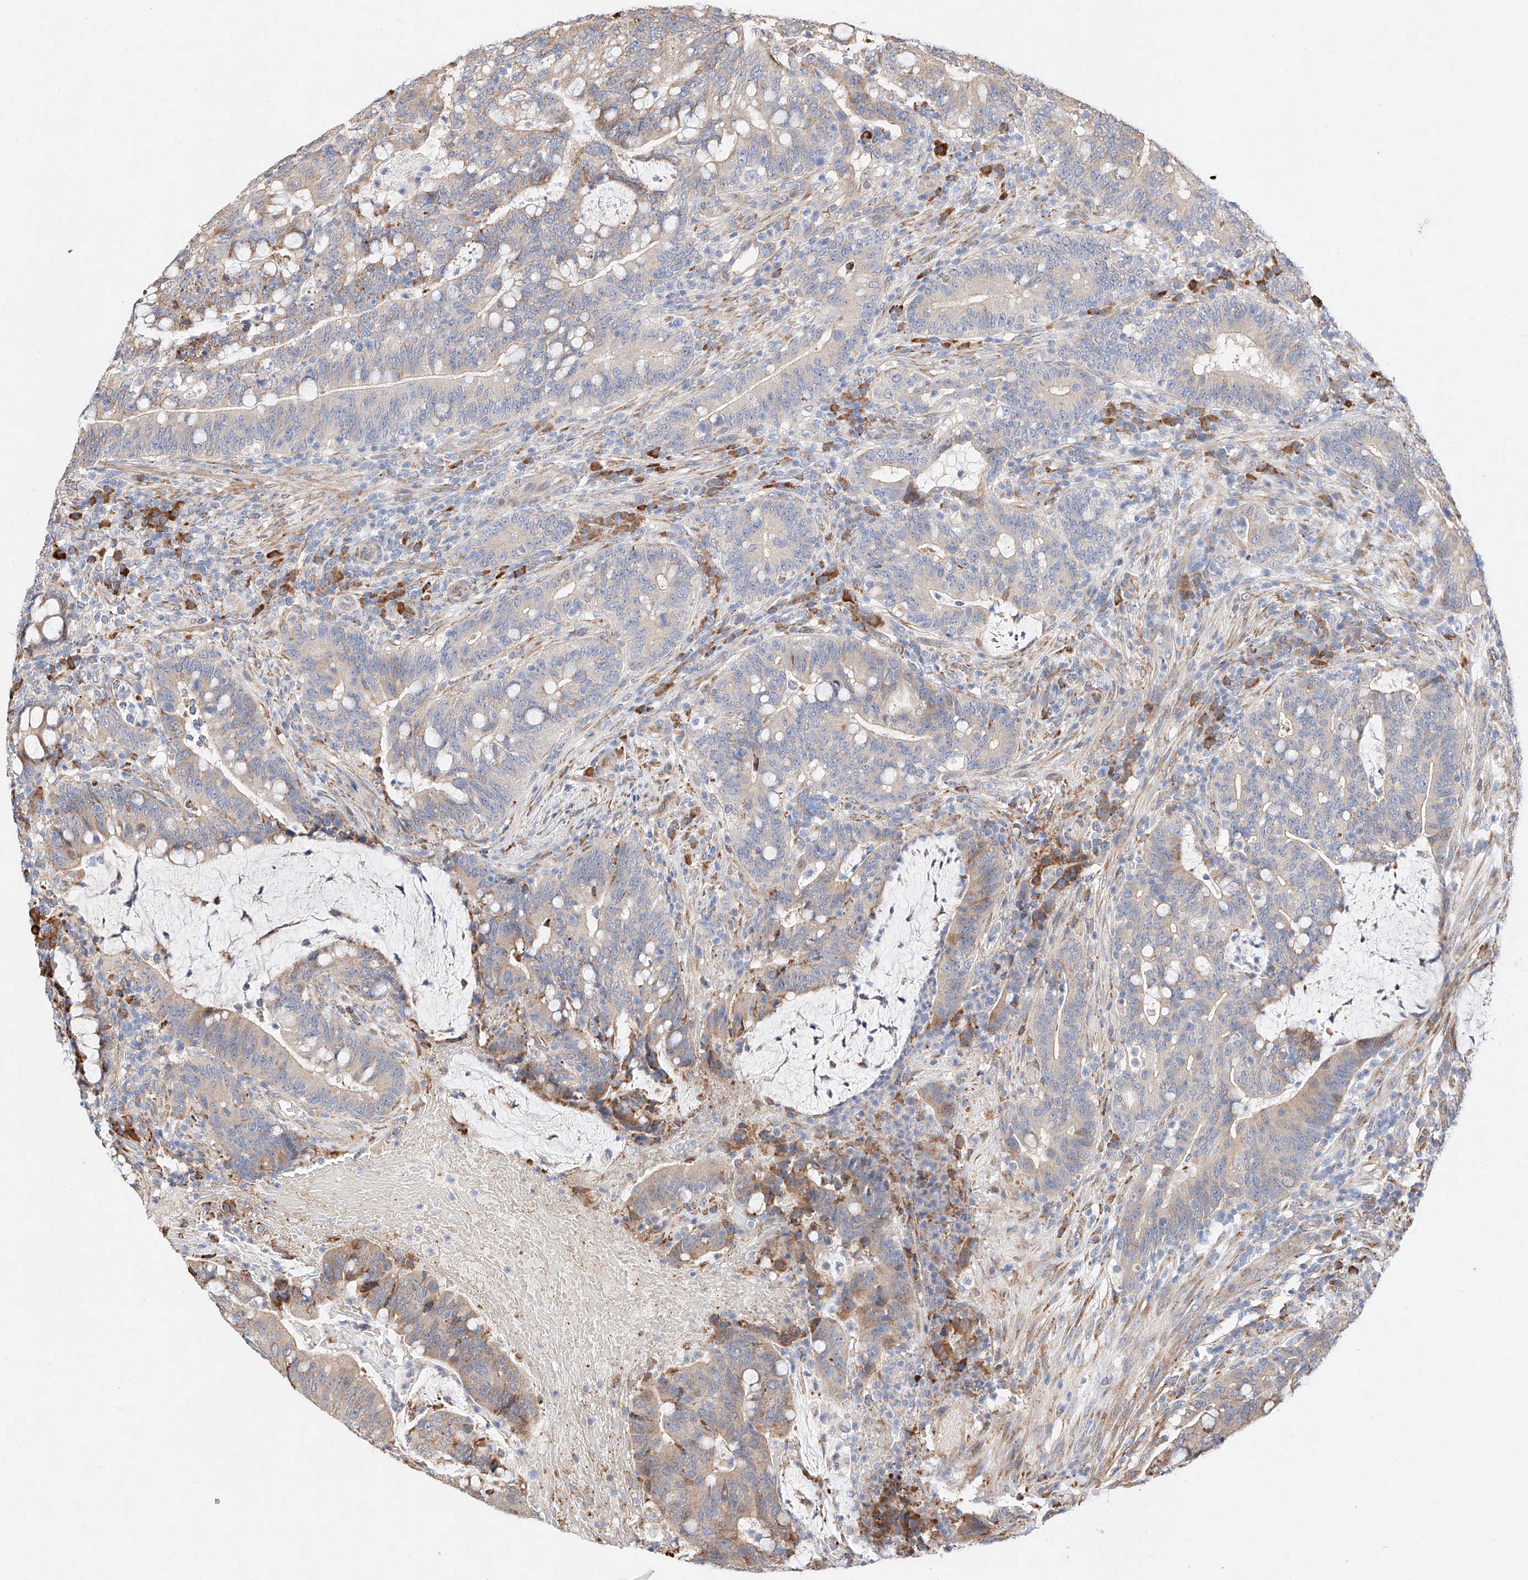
{"staining": {"intensity": "moderate", "quantity": "<25%", "location": "cytoplasmic/membranous"}, "tissue": "colorectal cancer", "cell_type": "Tumor cells", "image_type": "cancer", "snomed": [{"axis": "morphology", "description": "Adenocarcinoma, NOS"}, {"axis": "topography", "description": "Colon"}], "caption": "DAB (3,3'-diaminobenzidine) immunohistochemical staining of colorectal cancer (adenocarcinoma) demonstrates moderate cytoplasmic/membranous protein staining in about <25% of tumor cells.", "gene": "ATP9B", "patient": {"sex": "female", "age": 66}}